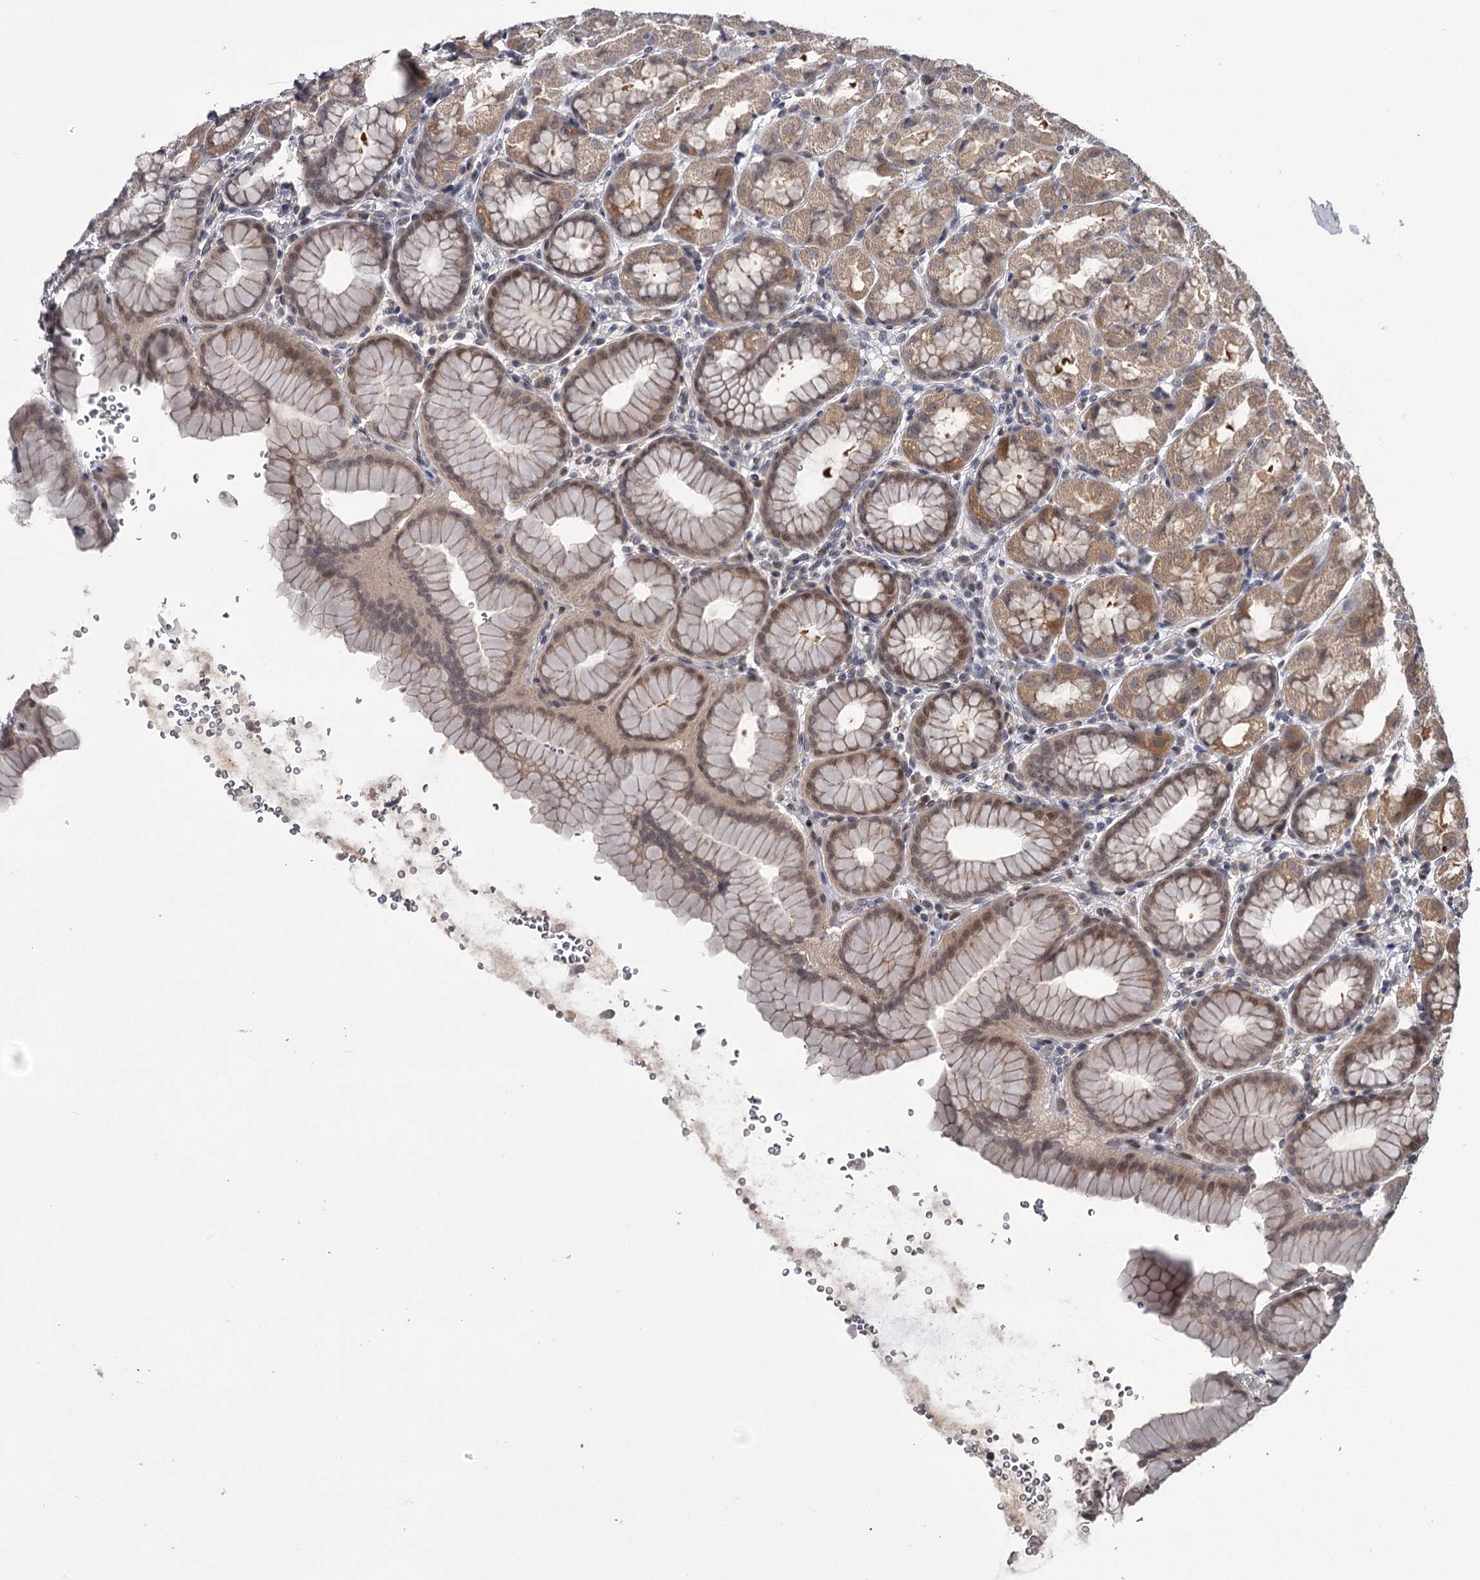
{"staining": {"intensity": "moderate", "quantity": "25%-75%", "location": "cytoplasmic/membranous,nuclear"}, "tissue": "stomach", "cell_type": "Glandular cells", "image_type": "normal", "snomed": [{"axis": "morphology", "description": "Normal tissue, NOS"}, {"axis": "topography", "description": "Stomach"}], "caption": "Stomach stained for a protein displays moderate cytoplasmic/membranous,nuclear positivity in glandular cells. The protein of interest is shown in brown color, while the nuclei are stained blue.", "gene": "CWF19L2", "patient": {"sex": "male", "age": 42}}